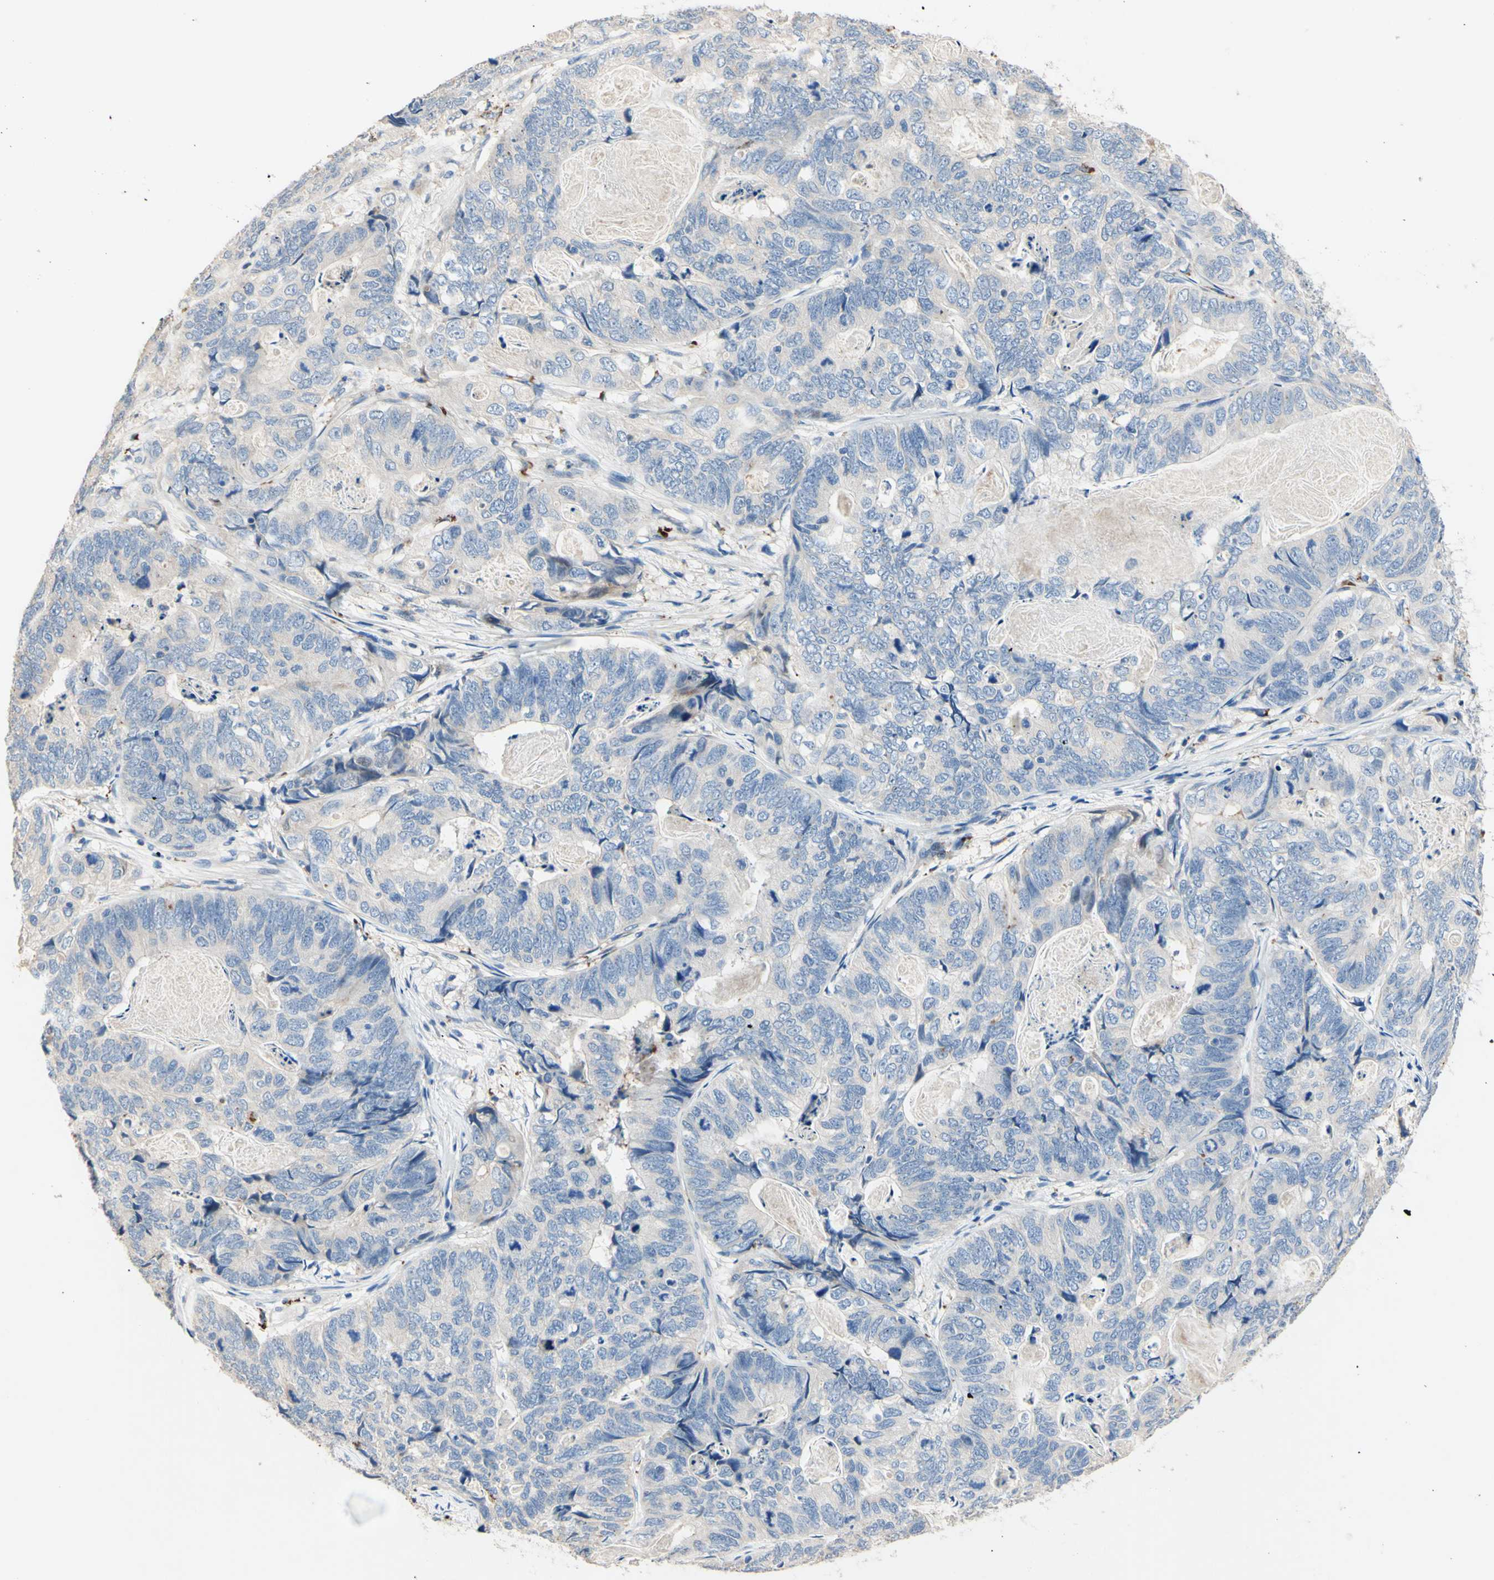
{"staining": {"intensity": "negative", "quantity": "none", "location": "none"}, "tissue": "stomach cancer", "cell_type": "Tumor cells", "image_type": "cancer", "snomed": [{"axis": "morphology", "description": "Adenocarcinoma, NOS"}, {"axis": "topography", "description": "Stomach"}], "caption": "Immunohistochemical staining of stomach cancer demonstrates no significant positivity in tumor cells.", "gene": "CDON", "patient": {"sex": "female", "age": 89}}